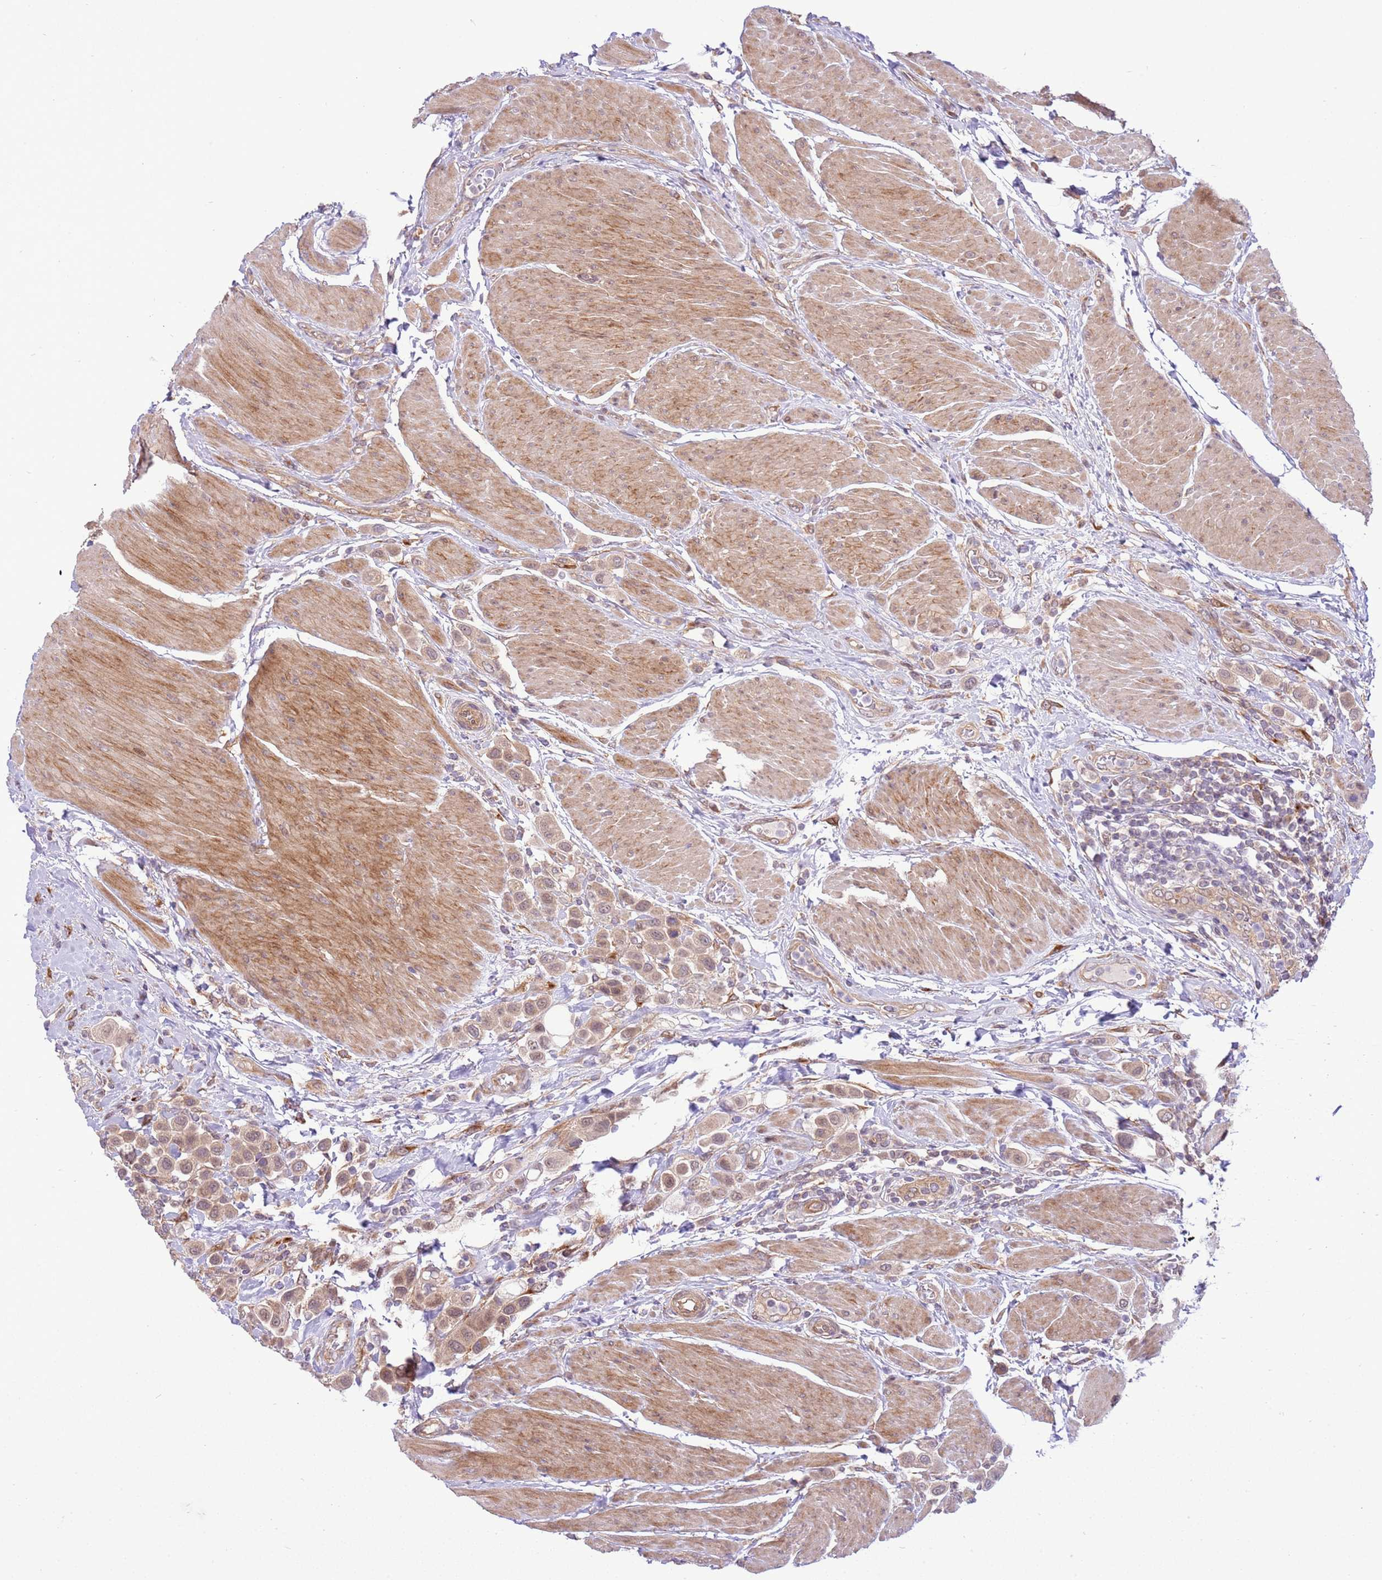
{"staining": {"intensity": "weak", "quantity": "25%-75%", "location": "cytoplasmic/membranous"}, "tissue": "urothelial cancer", "cell_type": "Tumor cells", "image_type": "cancer", "snomed": [{"axis": "morphology", "description": "Urothelial carcinoma, High grade"}, {"axis": "topography", "description": "Urinary bladder"}], "caption": "Immunohistochemistry (DAB (3,3'-diaminobenzidine)) staining of human high-grade urothelial carcinoma demonstrates weak cytoplasmic/membranous protein staining in about 25%-75% of tumor cells.", "gene": "SCARA3", "patient": {"sex": "male", "age": 50}}